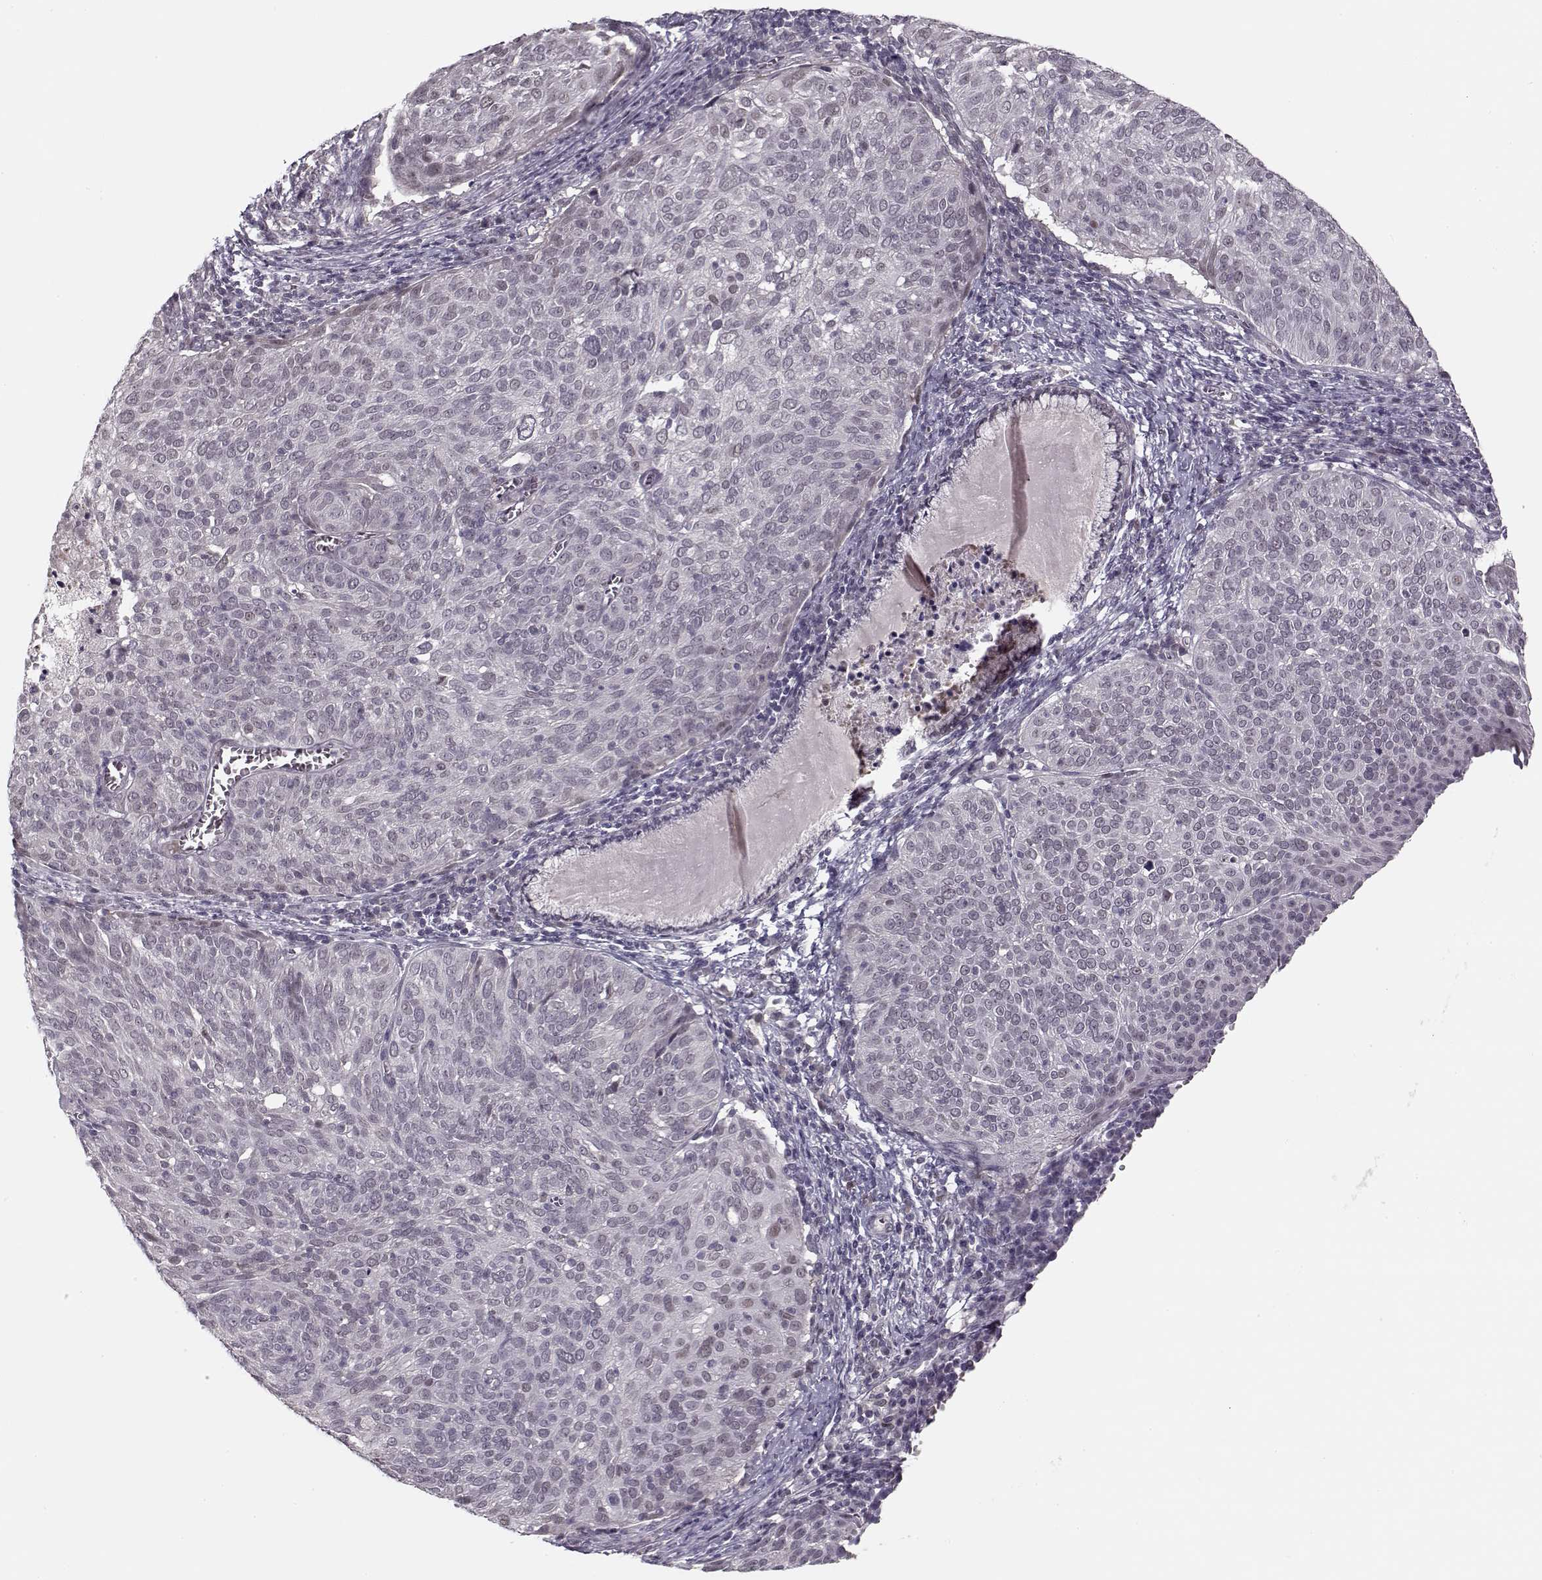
{"staining": {"intensity": "negative", "quantity": "none", "location": "none"}, "tissue": "cervical cancer", "cell_type": "Tumor cells", "image_type": "cancer", "snomed": [{"axis": "morphology", "description": "Squamous cell carcinoma, NOS"}, {"axis": "topography", "description": "Cervix"}], "caption": "DAB (3,3'-diaminobenzidine) immunohistochemical staining of cervical cancer (squamous cell carcinoma) exhibits no significant expression in tumor cells.", "gene": "DNAI3", "patient": {"sex": "female", "age": 39}}